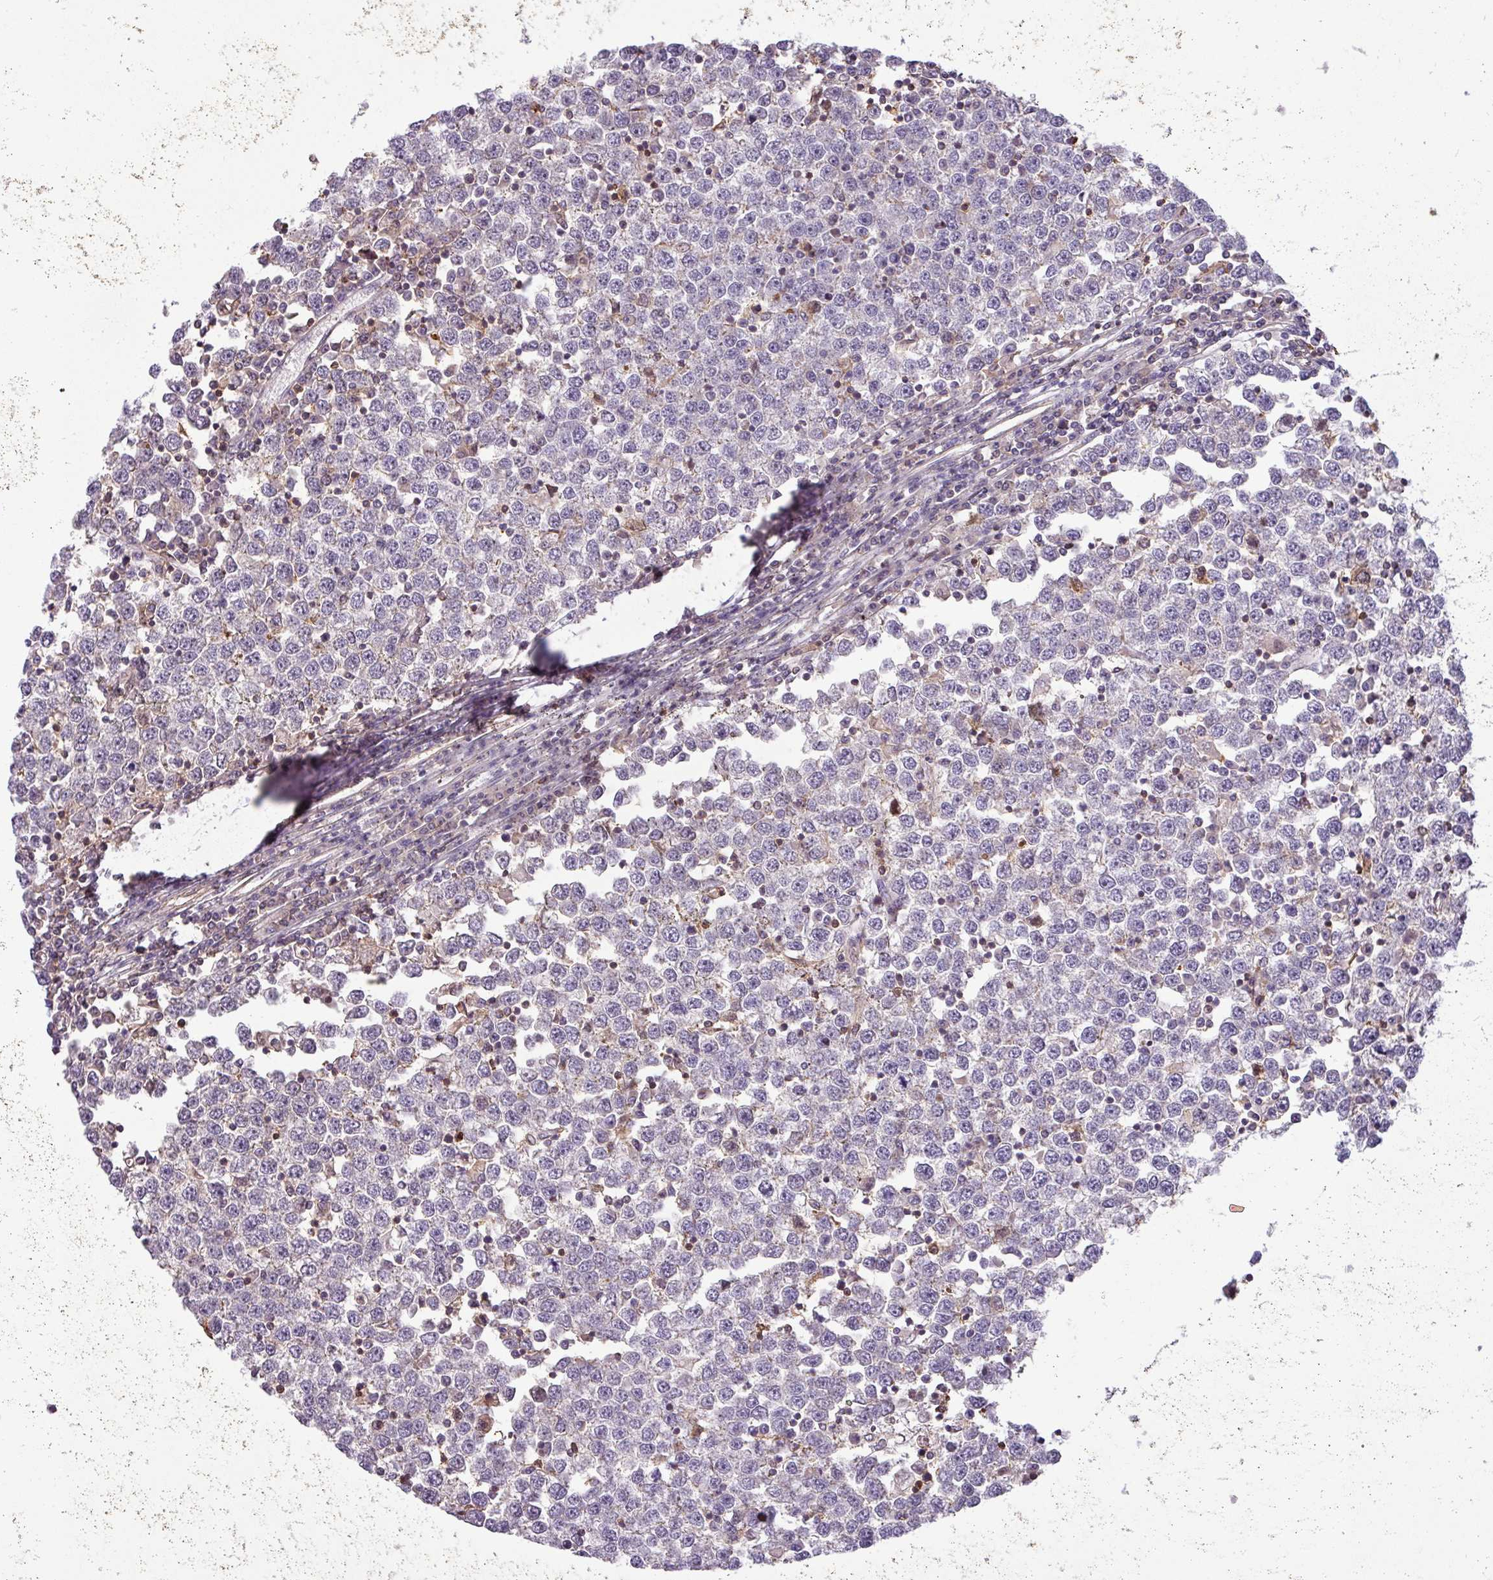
{"staining": {"intensity": "negative", "quantity": "none", "location": "none"}, "tissue": "testis cancer", "cell_type": "Tumor cells", "image_type": "cancer", "snomed": [{"axis": "morphology", "description": "Seminoma, NOS"}, {"axis": "topography", "description": "Testis"}], "caption": "Tumor cells show no significant staining in testis cancer. (DAB (3,3'-diaminobenzidine) IHC visualized using brightfield microscopy, high magnification).", "gene": "ZNF835", "patient": {"sex": "male", "age": 65}}